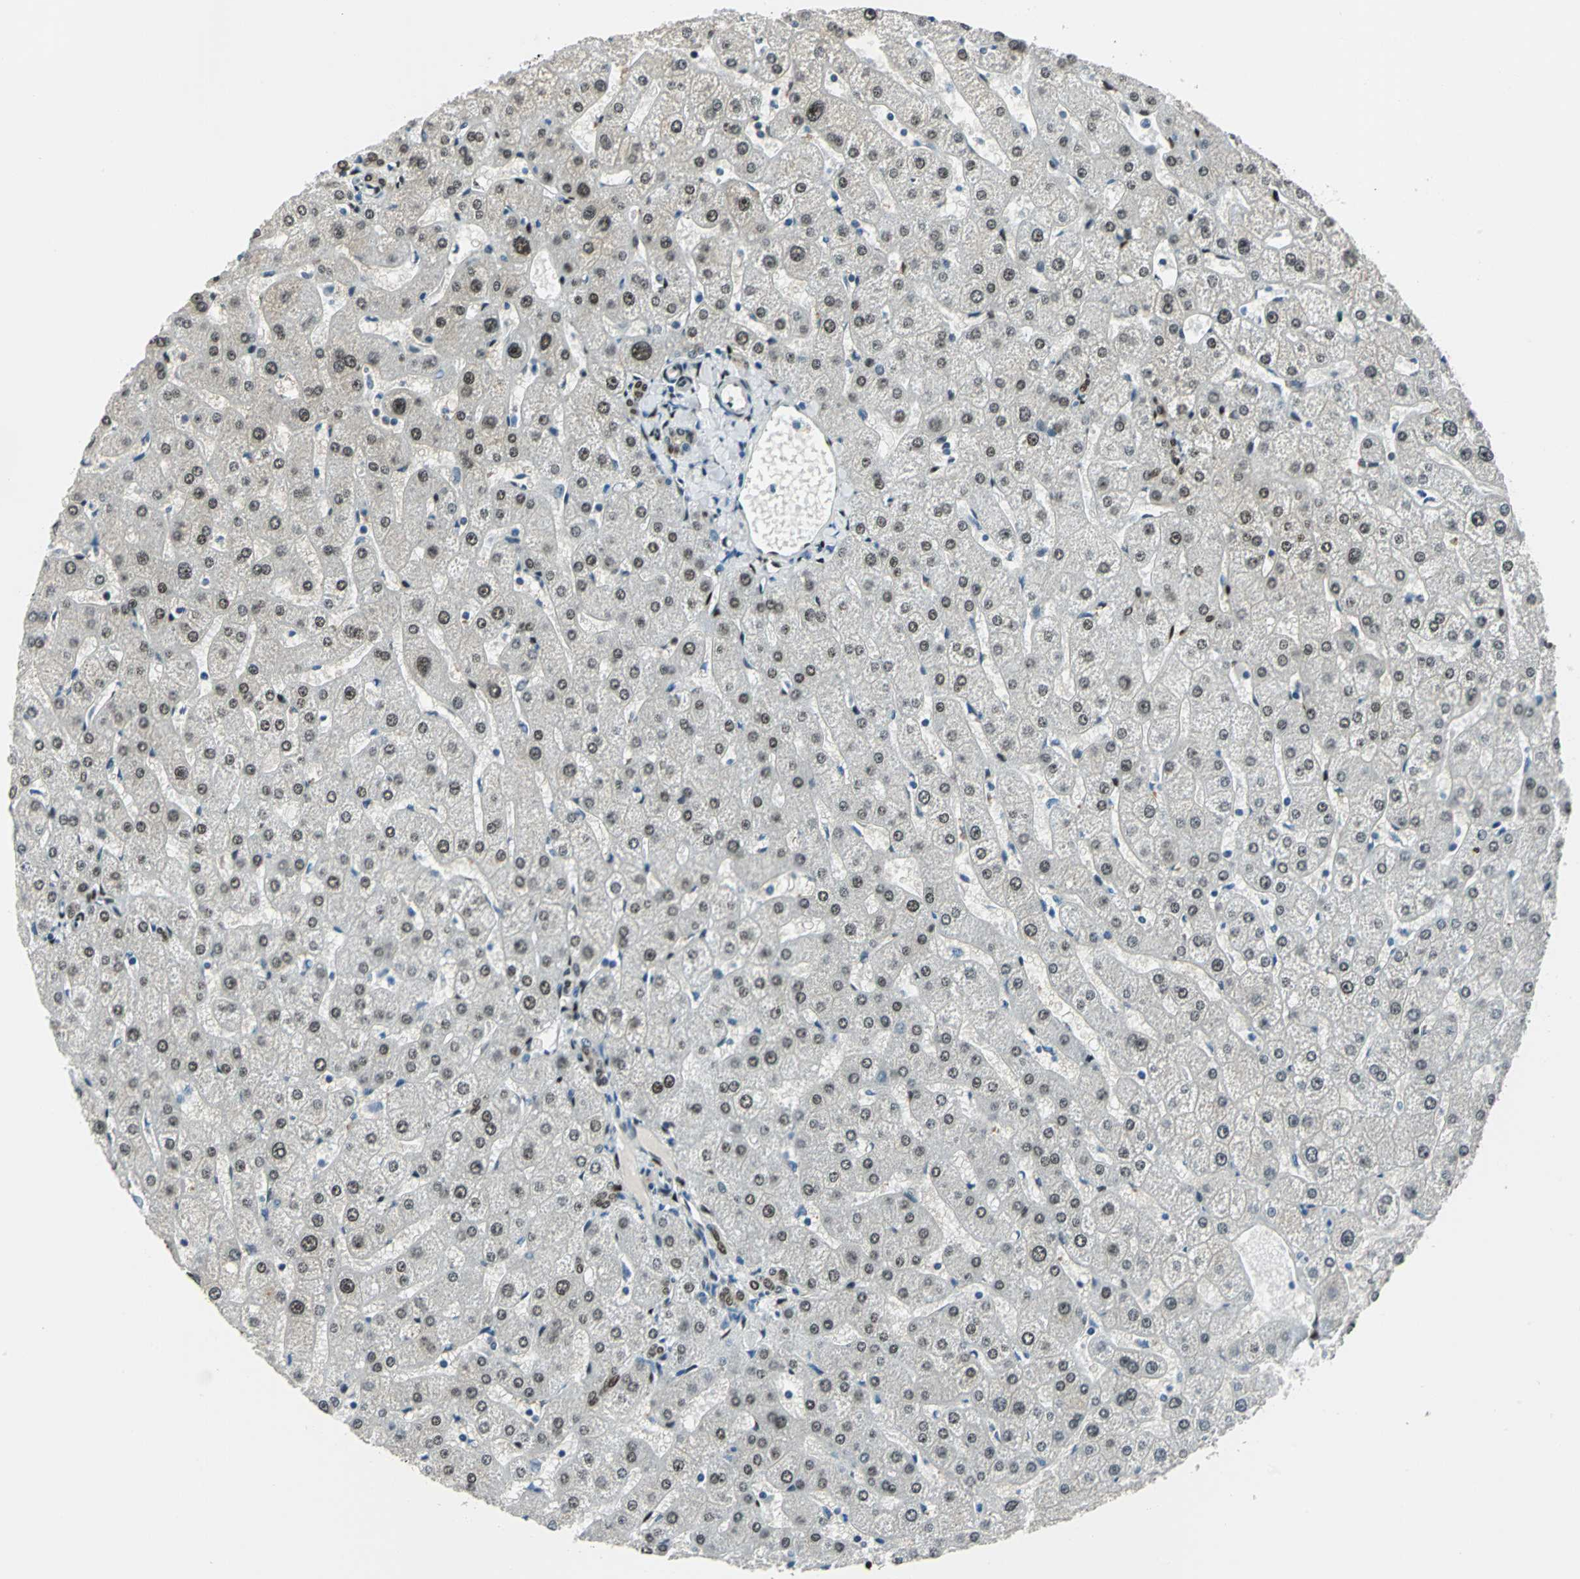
{"staining": {"intensity": "strong", "quantity": ">75%", "location": "cytoplasmic/membranous,nuclear"}, "tissue": "liver", "cell_type": "Cholangiocytes", "image_type": "normal", "snomed": [{"axis": "morphology", "description": "Normal tissue, NOS"}, {"axis": "topography", "description": "Liver"}], "caption": "Immunohistochemistry (IHC) staining of unremarkable liver, which displays high levels of strong cytoplasmic/membranous,nuclear expression in about >75% of cholangiocytes indicating strong cytoplasmic/membranous,nuclear protein expression. The staining was performed using DAB (3,3'-diaminobenzidine) (brown) for protein detection and nuclei were counterstained in hematoxylin (blue).", "gene": "NFIA", "patient": {"sex": "male", "age": 67}}